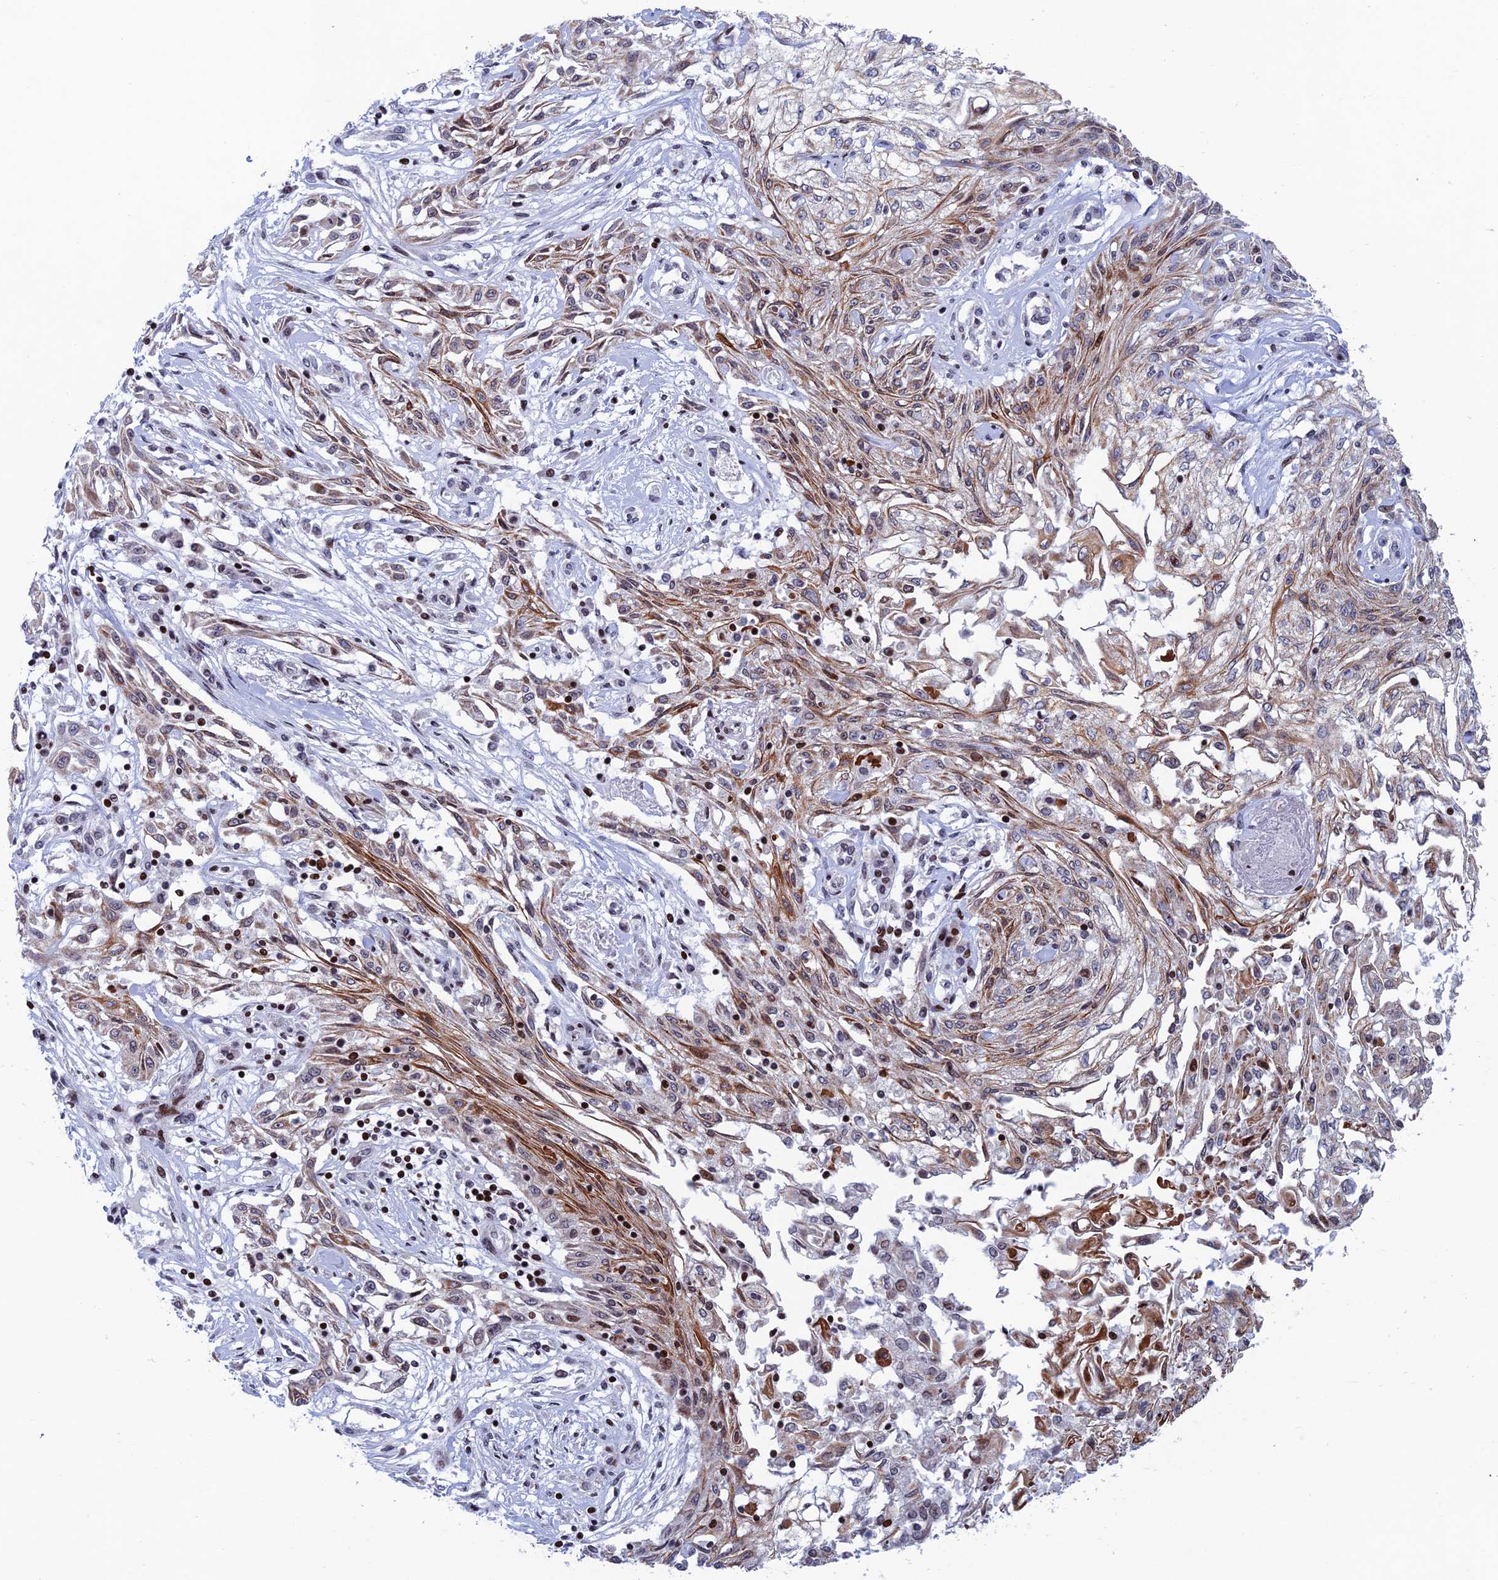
{"staining": {"intensity": "moderate", "quantity": "25%-75%", "location": "cytoplasmic/membranous,nuclear"}, "tissue": "skin cancer", "cell_type": "Tumor cells", "image_type": "cancer", "snomed": [{"axis": "morphology", "description": "Squamous cell carcinoma, NOS"}, {"axis": "morphology", "description": "Squamous cell carcinoma, metastatic, NOS"}, {"axis": "topography", "description": "Skin"}, {"axis": "topography", "description": "Lymph node"}], "caption": "About 25%-75% of tumor cells in human skin squamous cell carcinoma reveal moderate cytoplasmic/membranous and nuclear protein positivity as visualized by brown immunohistochemical staining.", "gene": "AFF3", "patient": {"sex": "male", "age": 75}}